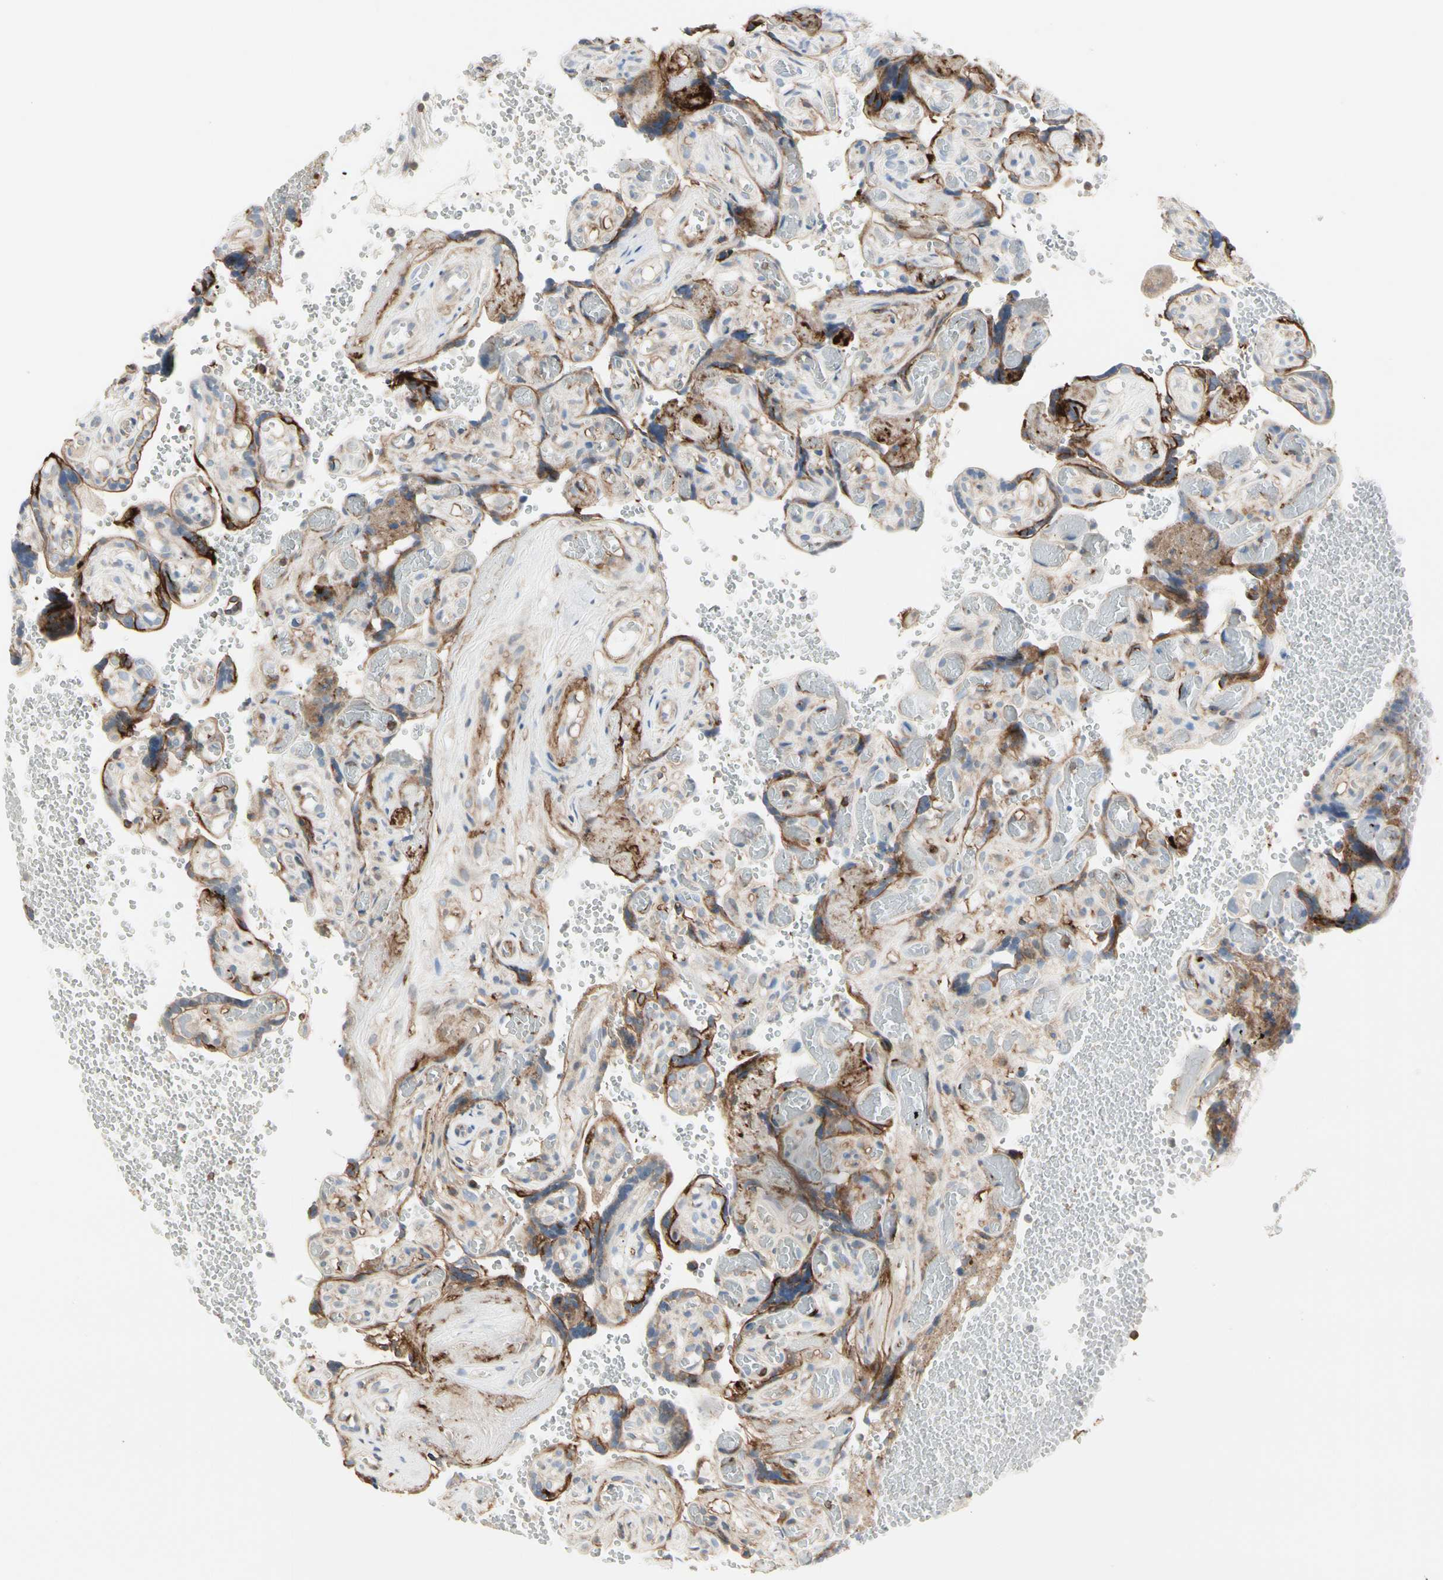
{"staining": {"intensity": "negative", "quantity": "none", "location": "none"}, "tissue": "placenta", "cell_type": "Decidual cells", "image_type": "normal", "snomed": [{"axis": "morphology", "description": "Normal tissue, NOS"}, {"axis": "topography", "description": "Placenta"}], "caption": "Micrograph shows no significant protein positivity in decidual cells of unremarkable placenta.", "gene": "CLEC2B", "patient": {"sex": "female", "age": 30}}